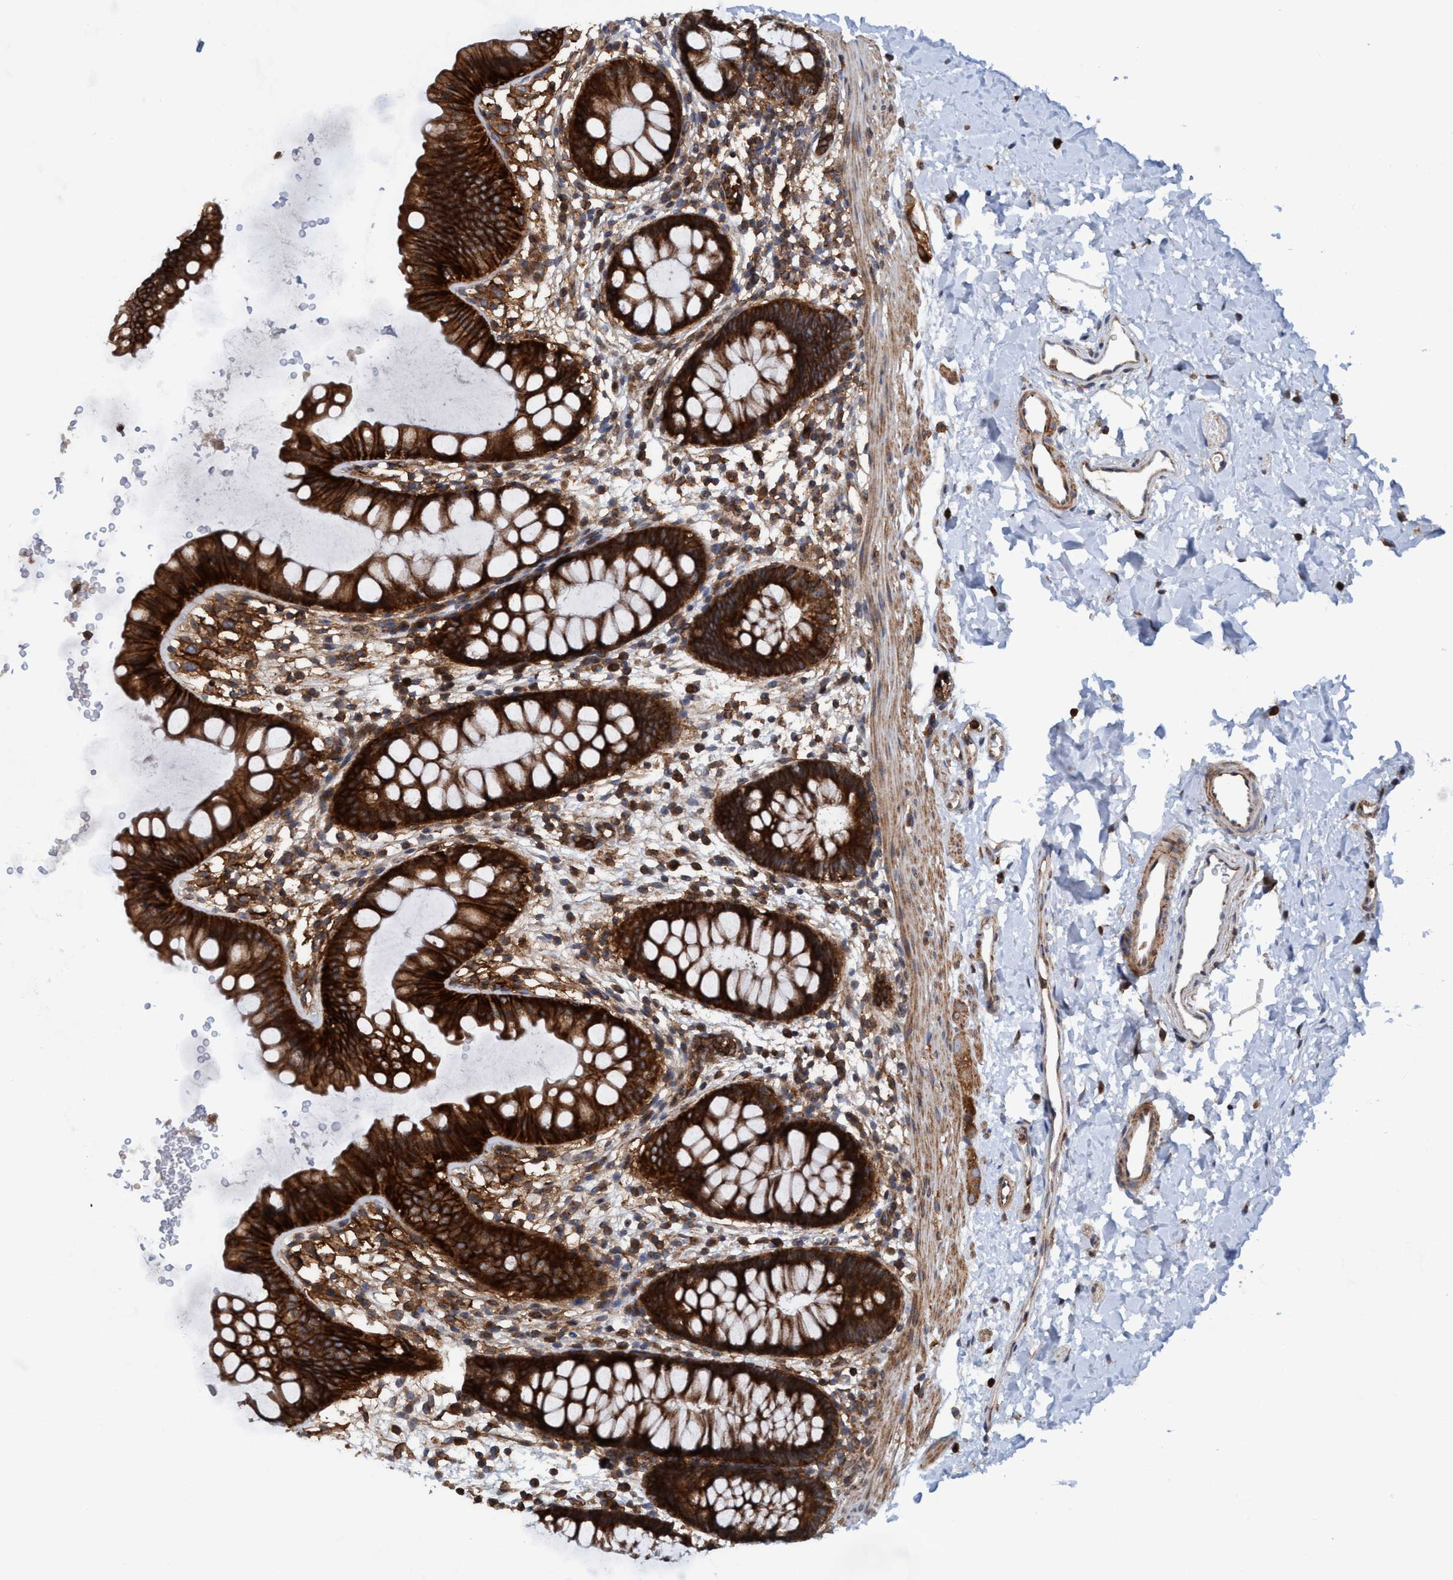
{"staining": {"intensity": "strong", "quantity": ">75%", "location": "cytoplasmic/membranous"}, "tissue": "rectum", "cell_type": "Glandular cells", "image_type": "normal", "snomed": [{"axis": "morphology", "description": "Normal tissue, NOS"}, {"axis": "topography", "description": "Rectum"}], "caption": "Immunohistochemical staining of unremarkable human rectum exhibits high levels of strong cytoplasmic/membranous positivity in about >75% of glandular cells. (DAB (3,3'-diaminobenzidine) = brown stain, brightfield microscopy at high magnification).", "gene": "SLC16A3", "patient": {"sex": "female", "age": 24}}